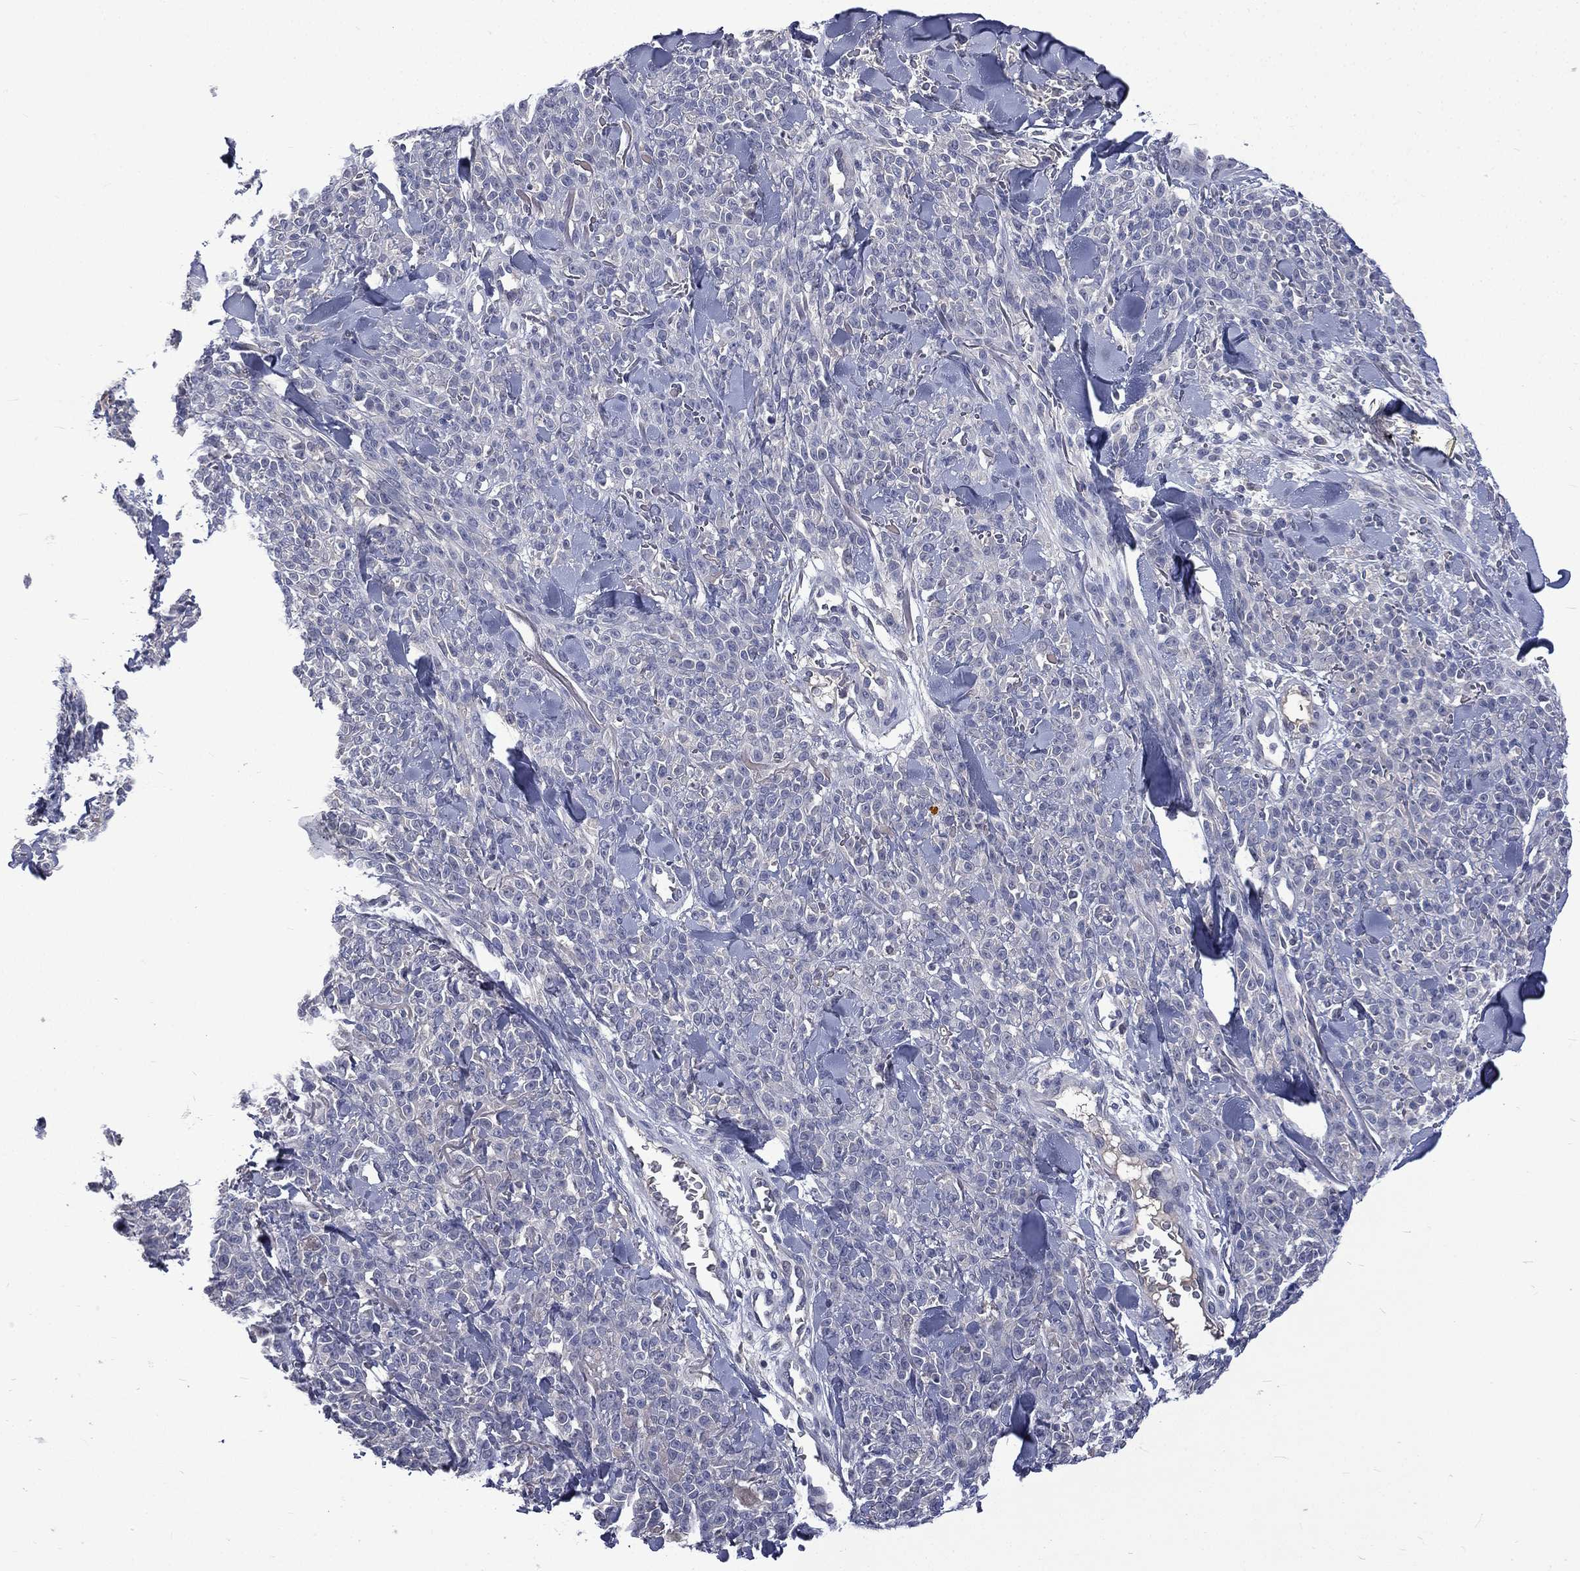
{"staining": {"intensity": "negative", "quantity": "none", "location": "none"}, "tissue": "melanoma", "cell_type": "Tumor cells", "image_type": "cancer", "snomed": [{"axis": "morphology", "description": "Malignant melanoma, NOS"}, {"axis": "topography", "description": "Skin"}, {"axis": "topography", "description": "Skin of trunk"}], "caption": "Immunohistochemistry (IHC) image of neoplastic tissue: human melanoma stained with DAB displays no significant protein staining in tumor cells.", "gene": "CA12", "patient": {"sex": "male", "age": 74}}